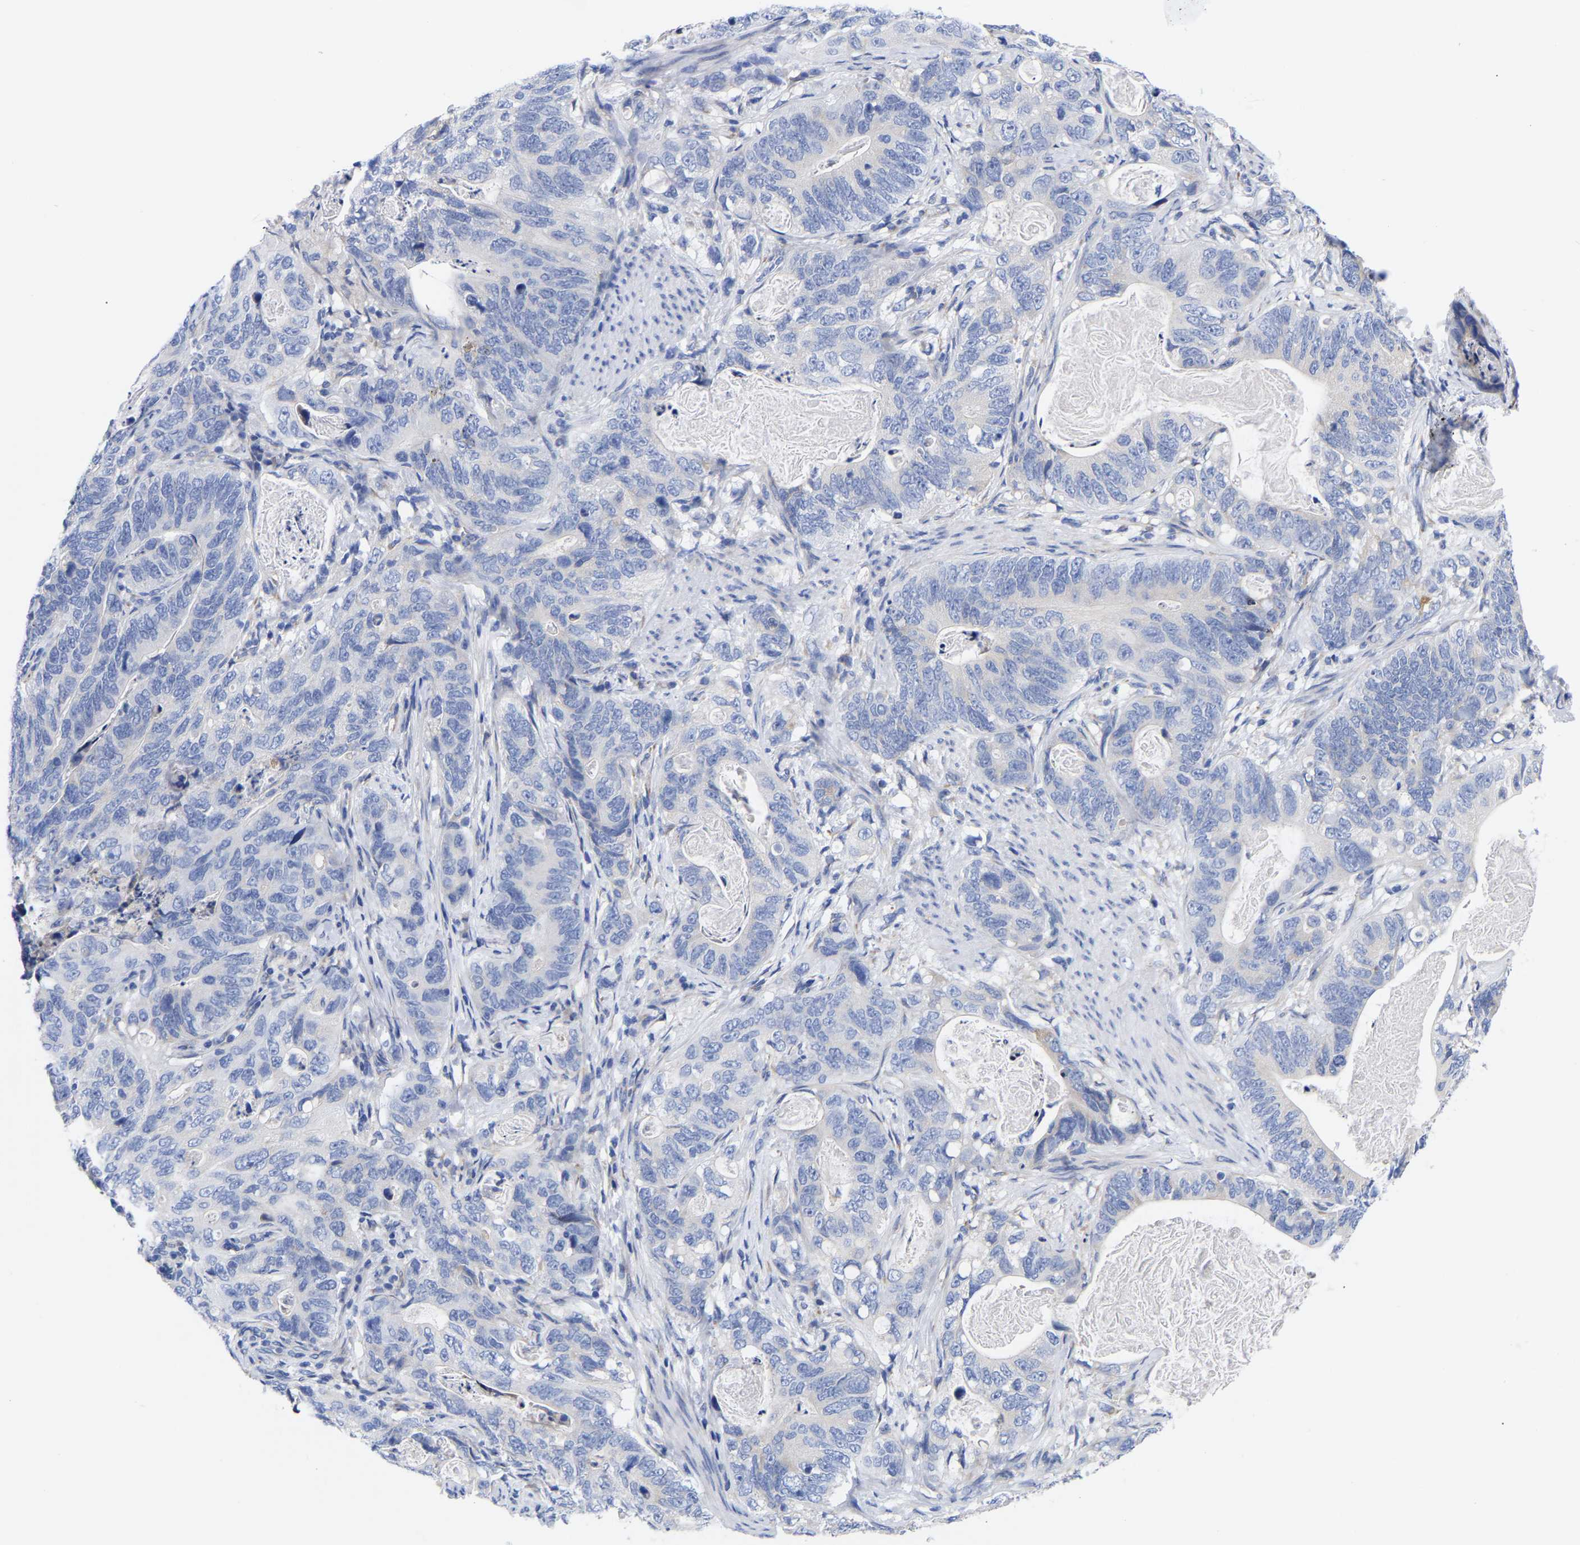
{"staining": {"intensity": "negative", "quantity": "none", "location": "none"}, "tissue": "stomach cancer", "cell_type": "Tumor cells", "image_type": "cancer", "snomed": [{"axis": "morphology", "description": "Normal tissue, NOS"}, {"axis": "morphology", "description": "Adenocarcinoma, NOS"}, {"axis": "topography", "description": "Stomach"}], "caption": "Tumor cells show no significant protein staining in adenocarcinoma (stomach).", "gene": "CFAP298", "patient": {"sex": "female", "age": 89}}